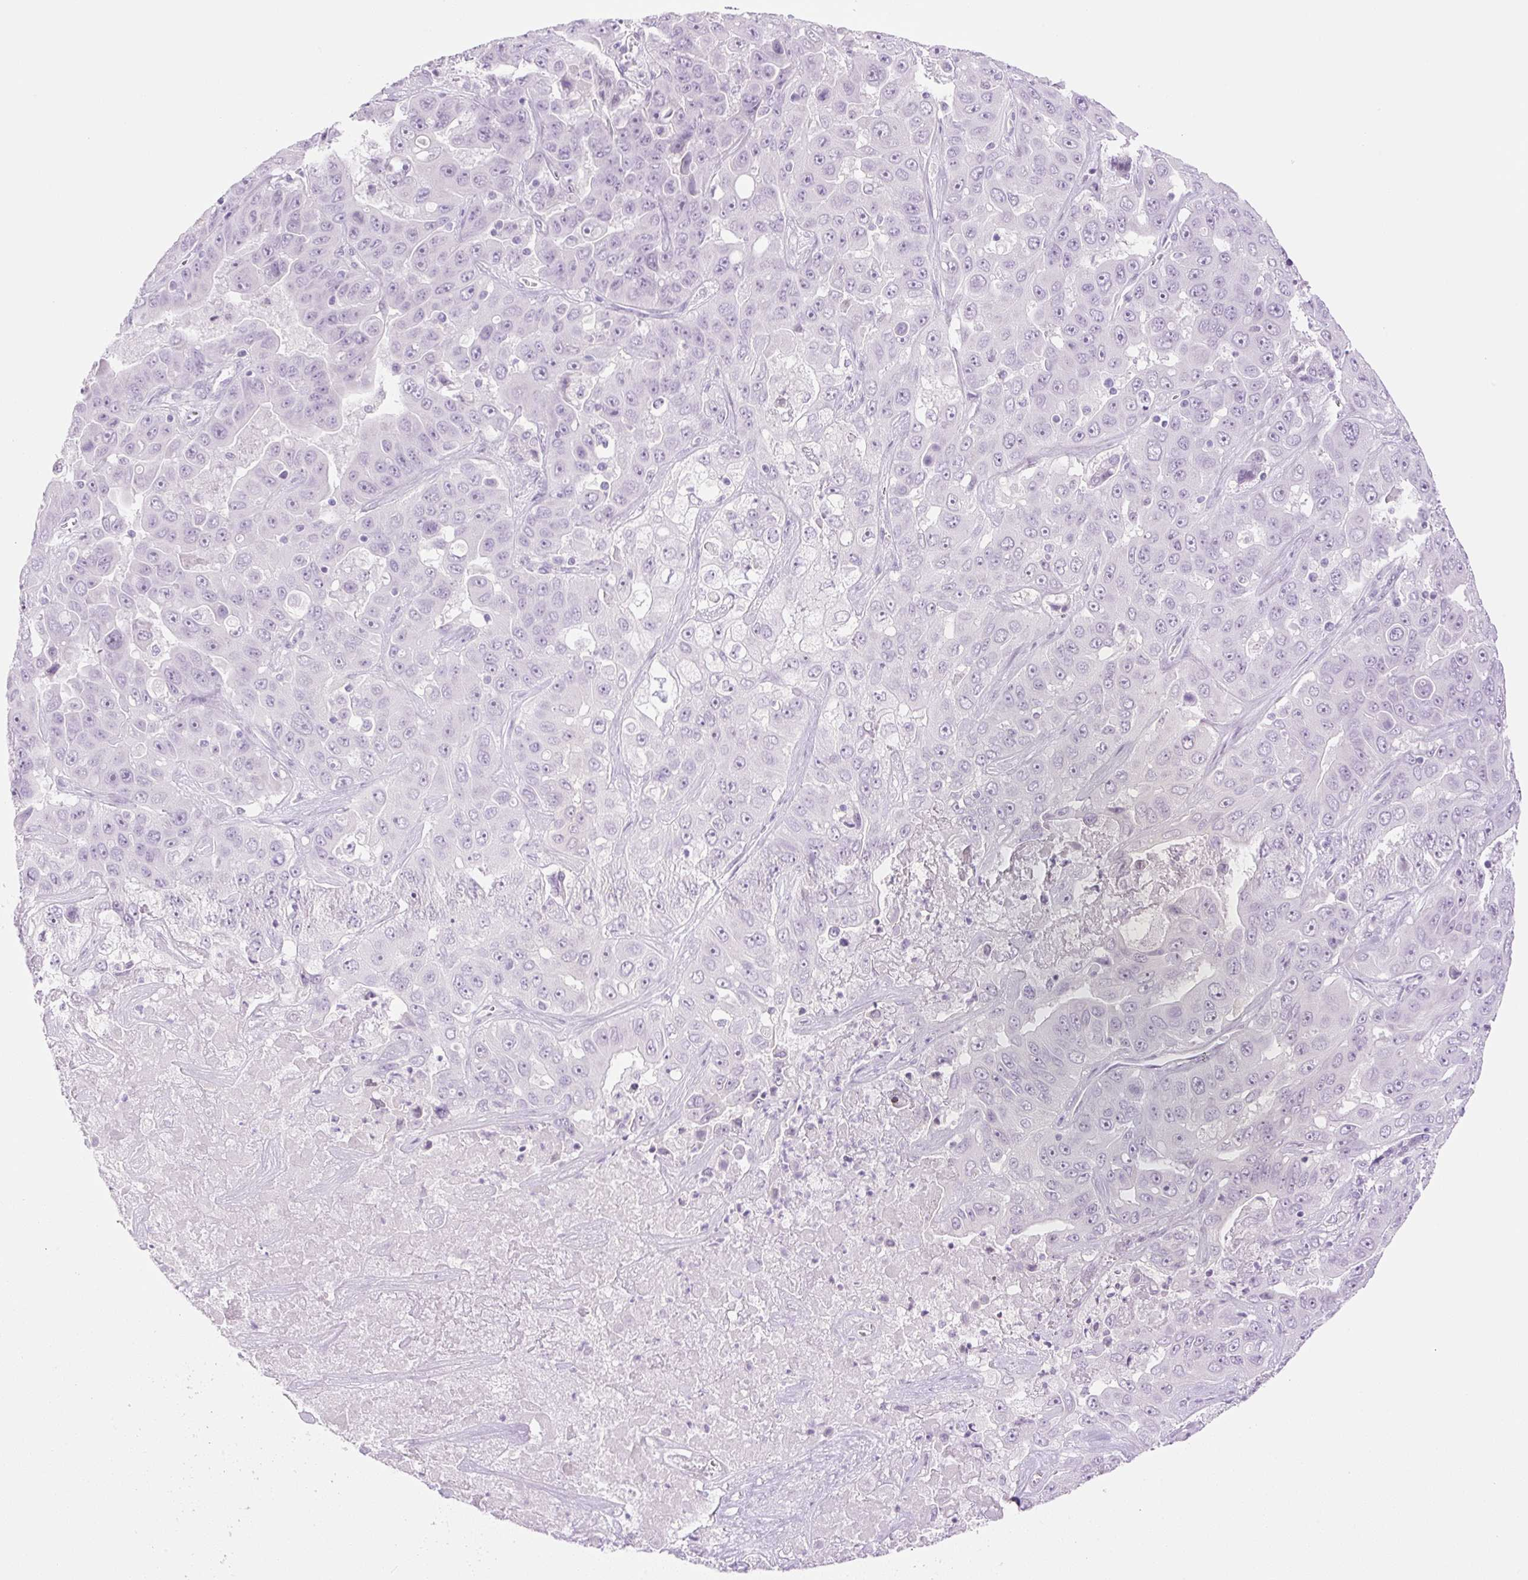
{"staining": {"intensity": "negative", "quantity": "none", "location": "none"}, "tissue": "liver cancer", "cell_type": "Tumor cells", "image_type": "cancer", "snomed": [{"axis": "morphology", "description": "Cholangiocarcinoma"}, {"axis": "topography", "description": "Liver"}], "caption": "An image of liver cancer (cholangiocarcinoma) stained for a protein exhibits no brown staining in tumor cells.", "gene": "SP140L", "patient": {"sex": "female", "age": 52}}